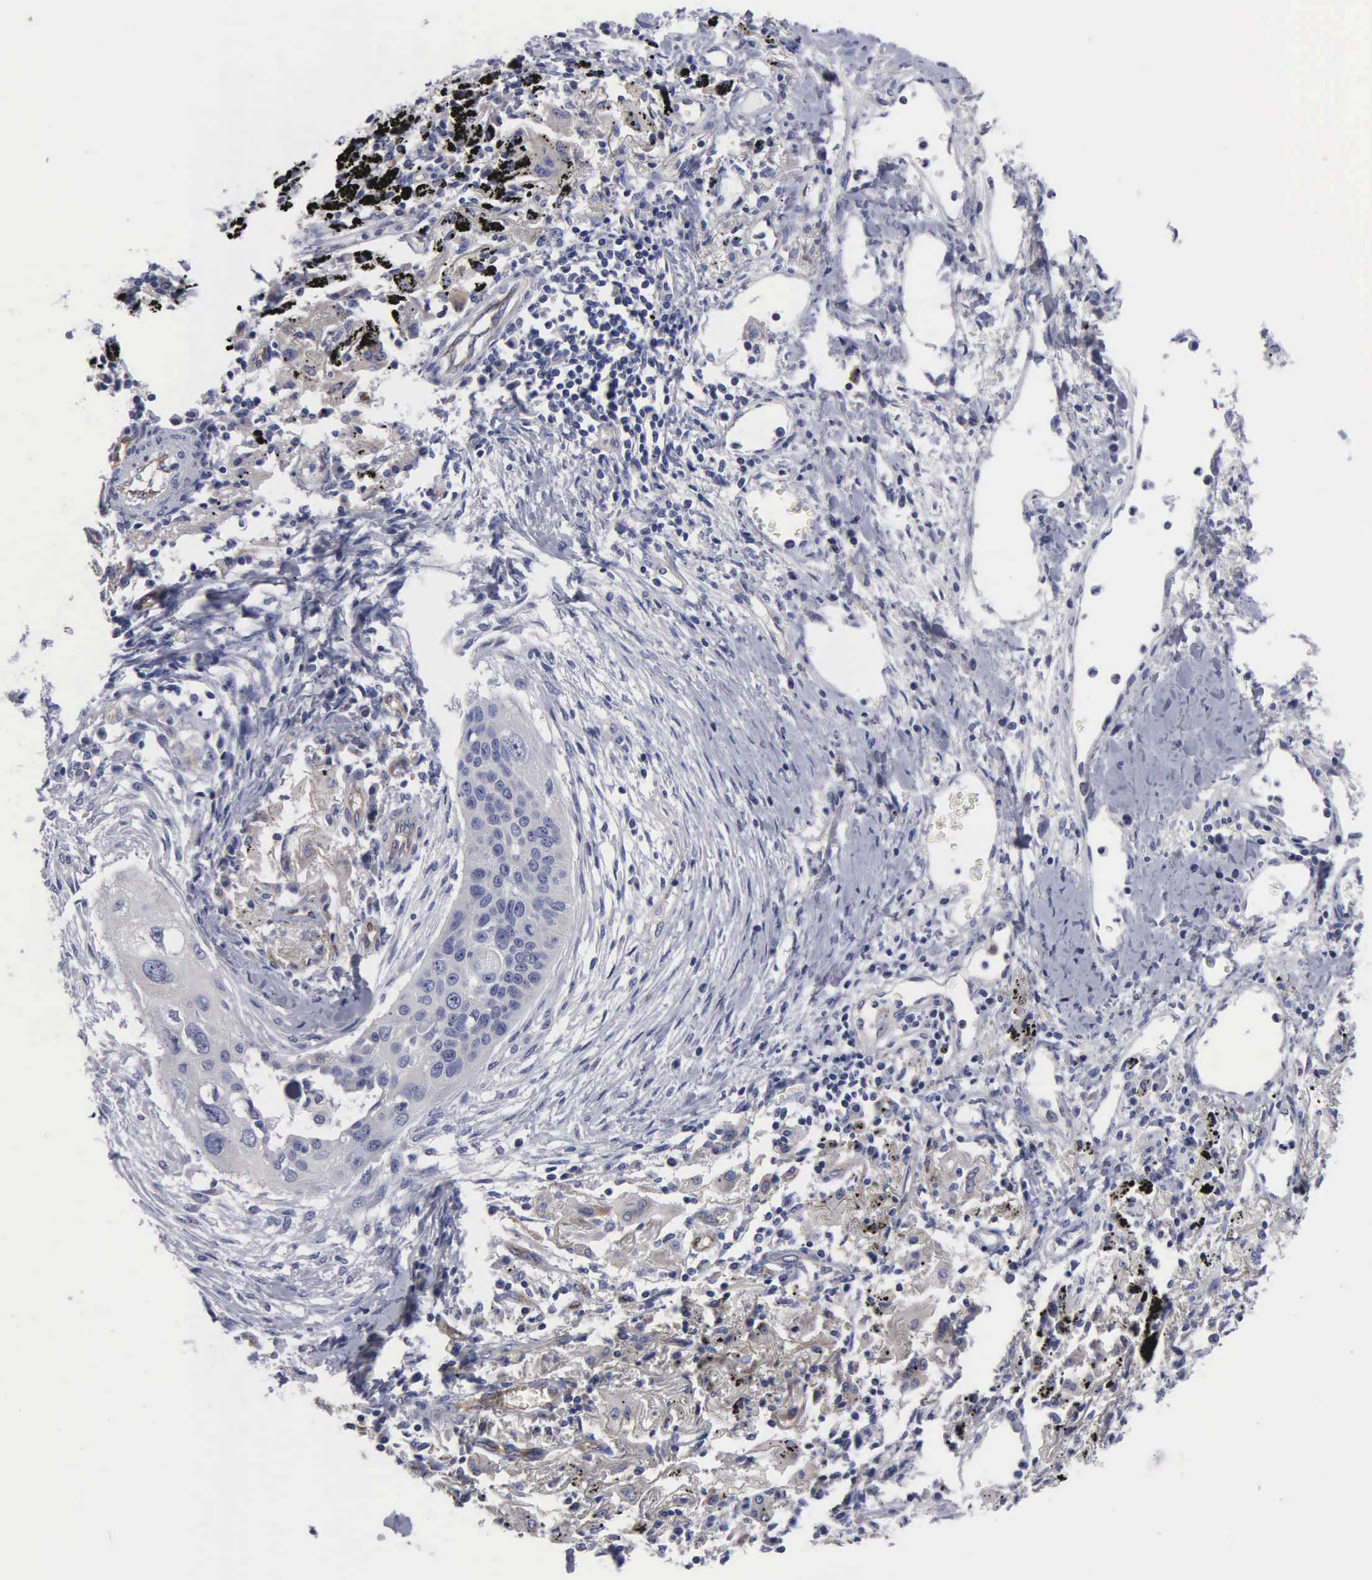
{"staining": {"intensity": "negative", "quantity": "none", "location": "none"}, "tissue": "lung cancer", "cell_type": "Tumor cells", "image_type": "cancer", "snomed": [{"axis": "morphology", "description": "Squamous cell carcinoma, NOS"}, {"axis": "topography", "description": "Lung"}], "caption": "The photomicrograph exhibits no staining of tumor cells in squamous cell carcinoma (lung). (Immunohistochemistry (ihc), brightfield microscopy, high magnification).", "gene": "RDX", "patient": {"sex": "male", "age": 71}}